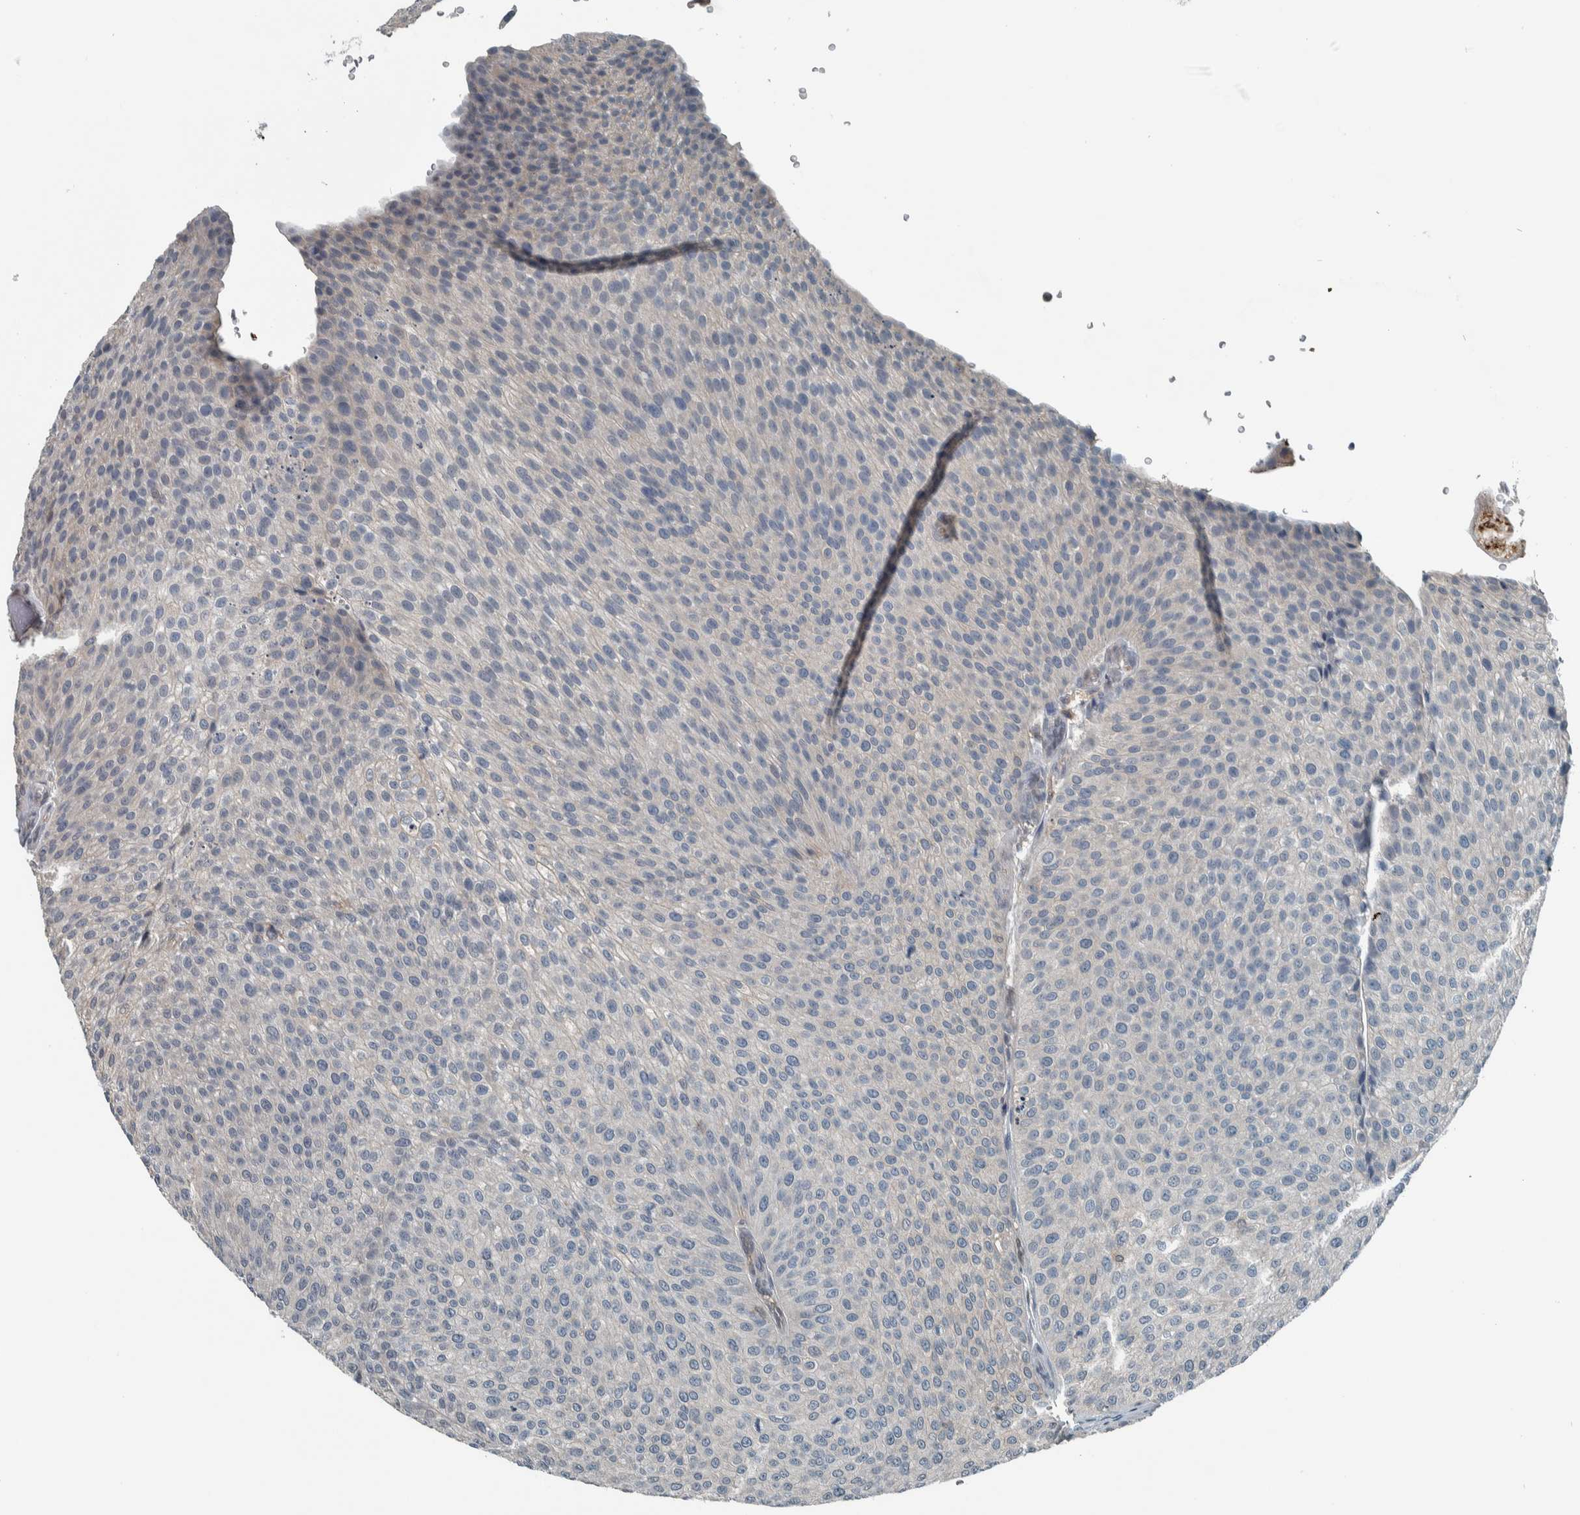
{"staining": {"intensity": "negative", "quantity": "none", "location": "none"}, "tissue": "urothelial cancer", "cell_type": "Tumor cells", "image_type": "cancer", "snomed": [{"axis": "morphology", "description": "Urothelial carcinoma, Low grade"}, {"axis": "topography", "description": "Smooth muscle"}, {"axis": "topography", "description": "Urinary bladder"}], "caption": "A micrograph of urothelial cancer stained for a protein displays no brown staining in tumor cells.", "gene": "ALAD", "patient": {"sex": "male", "age": 60}}